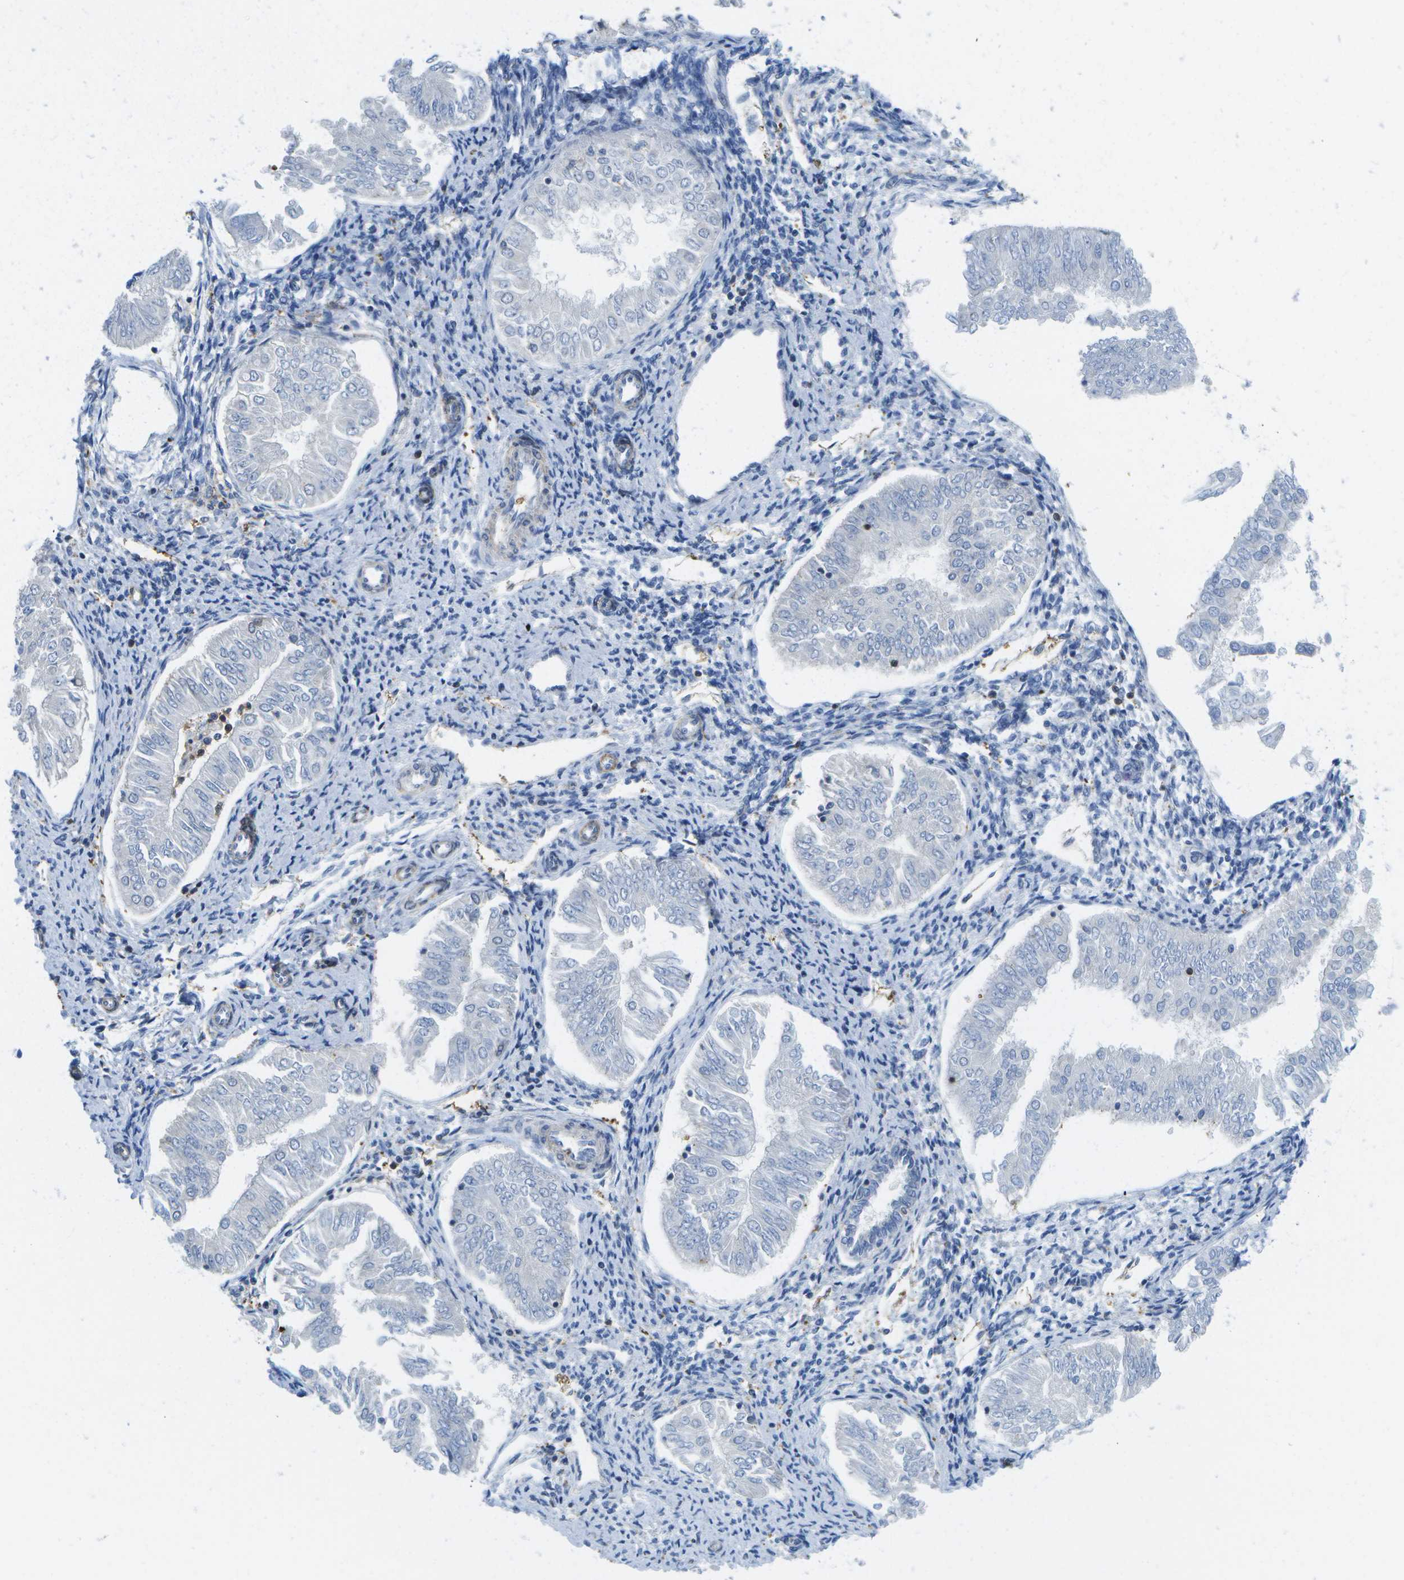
{"staining": {"intensity": "negative", "quantity": "none", "location": "none"}, "tissue": "endometrial cancer", "cell_type": "Tumor cells", "image_type": "cancer", "snomed": [{"axis": "morphology", "description": "Adenocarcinoma, NOS"}, {"axis": "topography", "description": "Endometrium"}], "caption": "An IHC micrograph of endometrial cancer (adenocarcinoma) is shown. There is no staining in tumor cells of endometrial cancer (adenocarcinoma).", "gene": "RCSD1", "patient": {"sex": "female", "age": 53}}